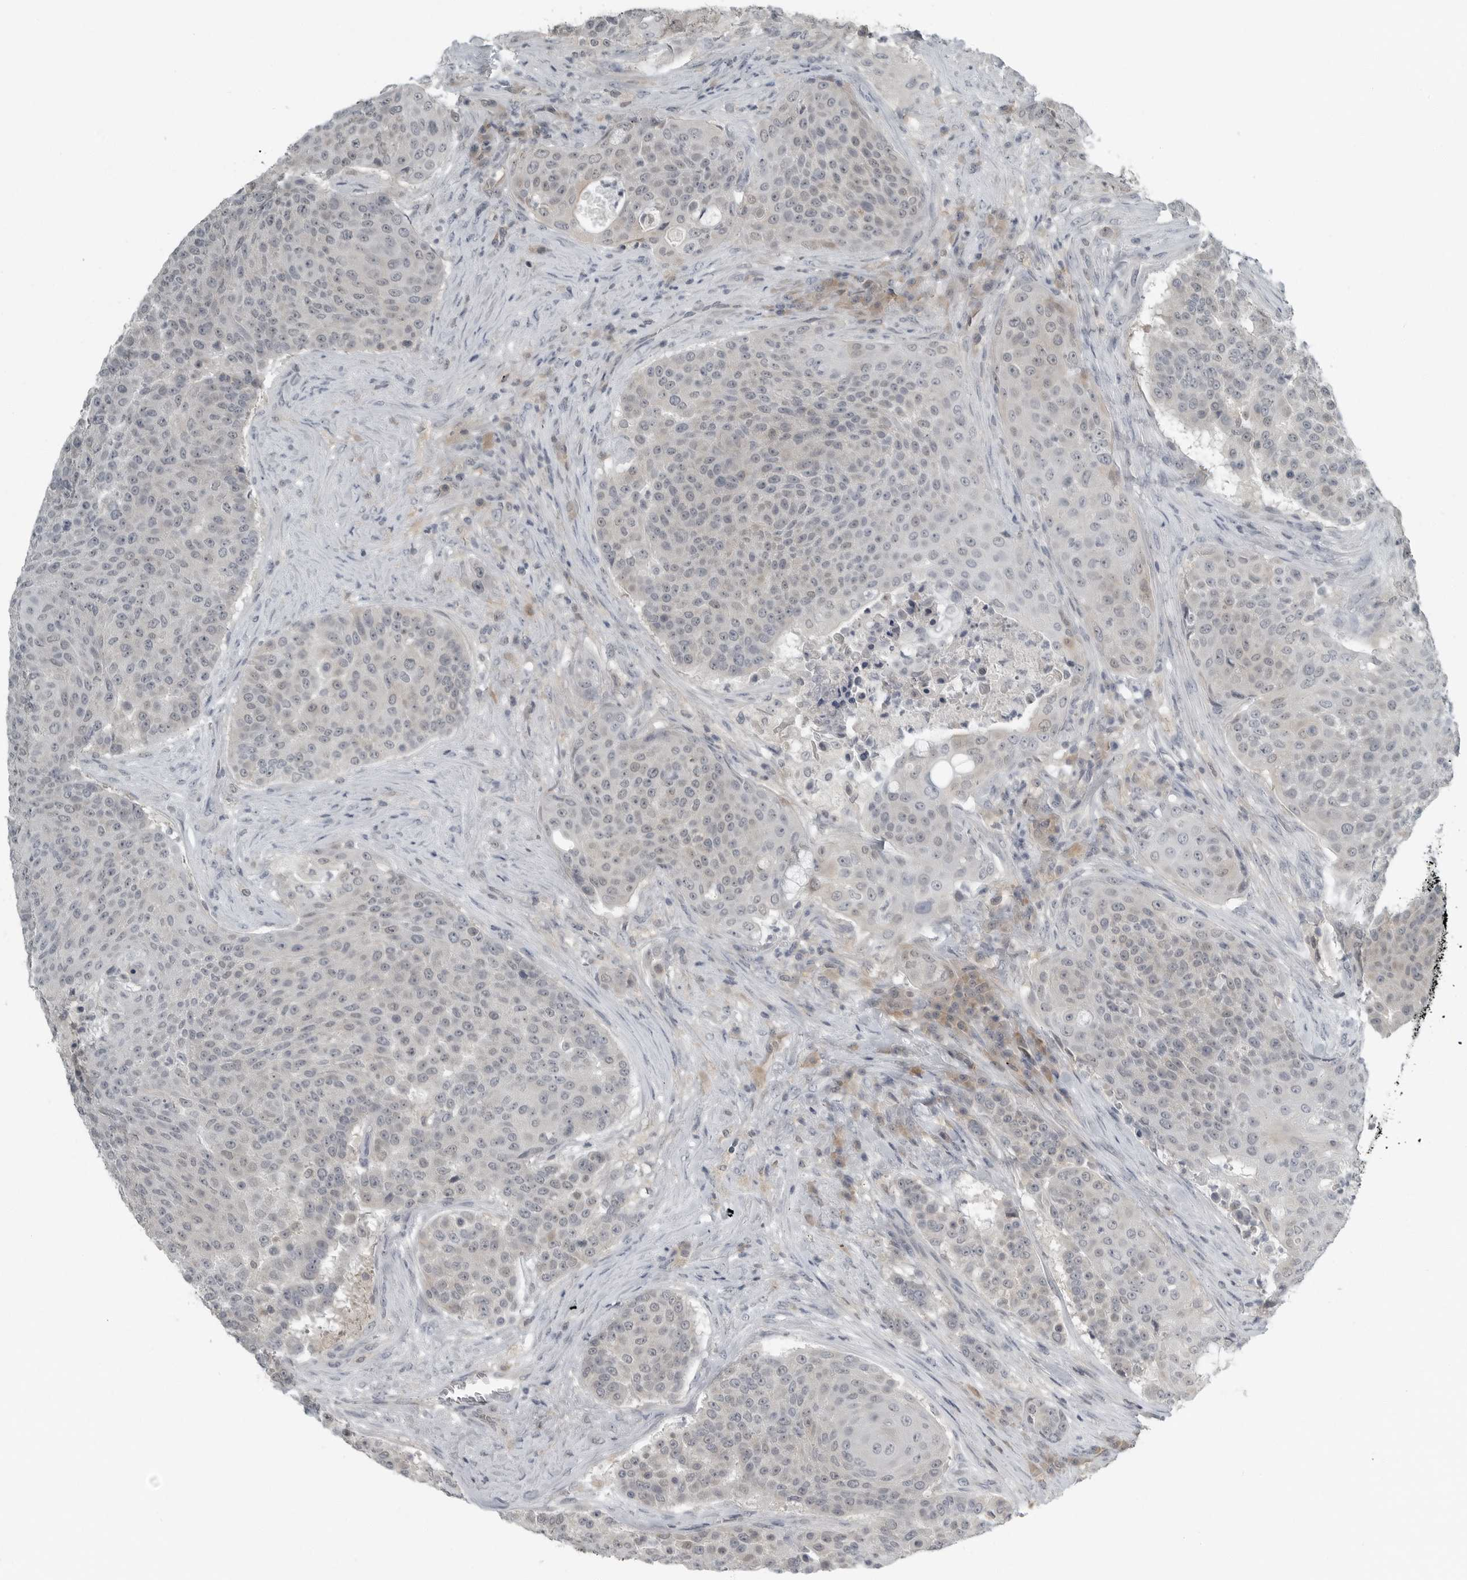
{"staining": {"intensity": "weak", "quantity": "<25%", "location": "nuclear"}, "tissue": "urothelial cancer", "cell_type": "Tumor cells", "image_type": "cancer", "snomed": [{"axis": "morphology", "description": "Urothelial carcinoma, High grade"}, {"axis": "topography", "description": "Urinary bladder"}], "caption": "Immunohistochemistry (IHC) micrograph of high-grade urothelial carcinoma stained for a protein (brown), which demonstrates no positivity in tumor cells.", "gene": "KYAT1", "patient": {"sex": "female", "age": 63}}